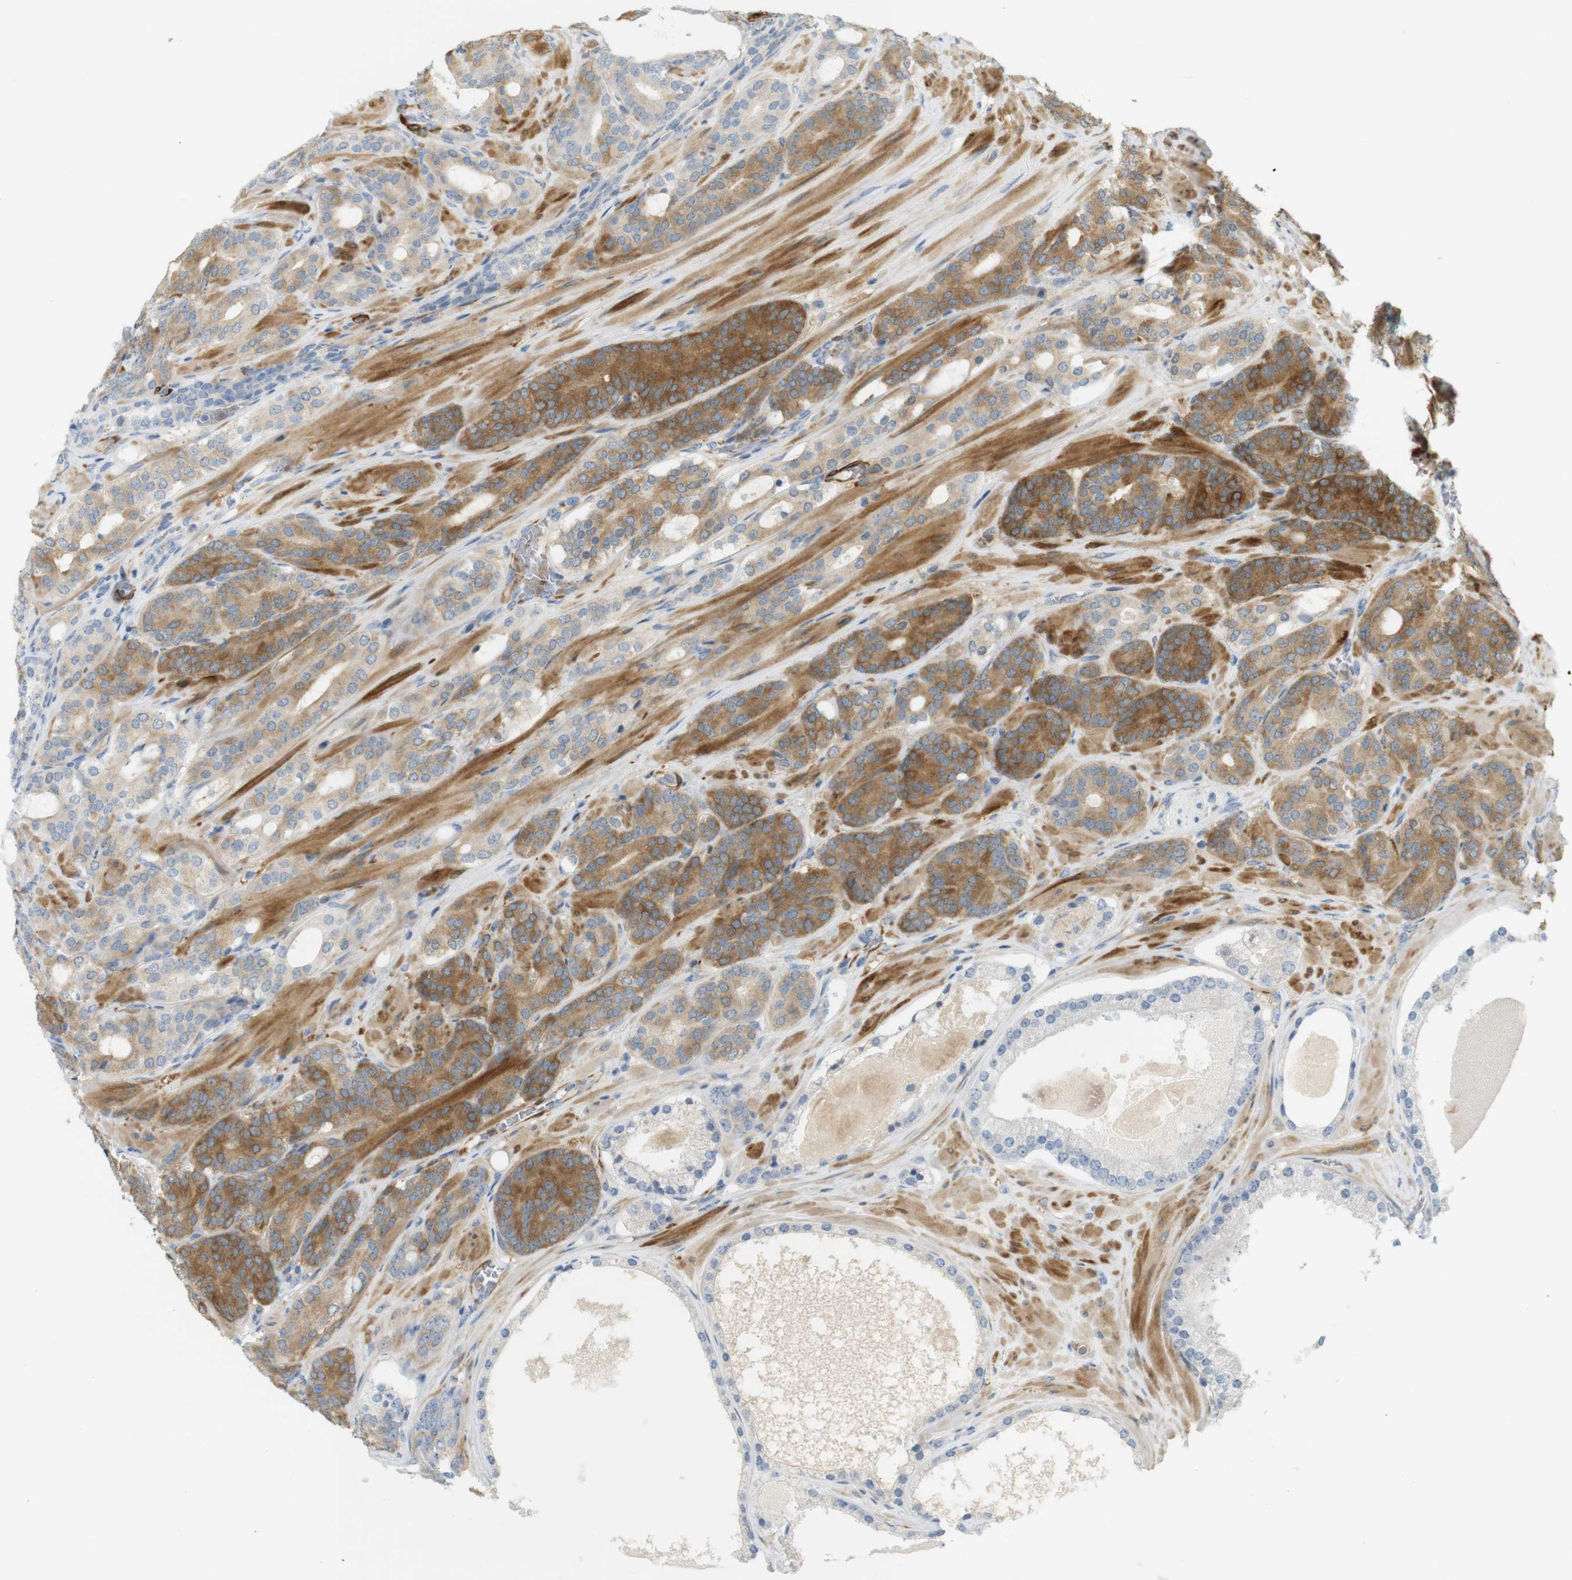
{"staining": {"intensity": "moderate", "quantity": ">75%", "location": "cytoplasmic/membranous"}, "tissue": "prostate cancer", "cell_type": "Tumor cells", "image_type": "cancer", "snomed": [{"axis": "morphology", "description": "Adenocarcinoma, Low grade"}, {"axis": "topography", "description": "Prostate"}], "caption": "Approximately >75% of tumor cells in human prostate adenocarcinoma (low-grade) show moderate cytoplasmic/membranous protein expression as visualized by brown immunohistochemical staining.", "gene": "PDE3A", "patient": {"sex": "male", "age": 63}}